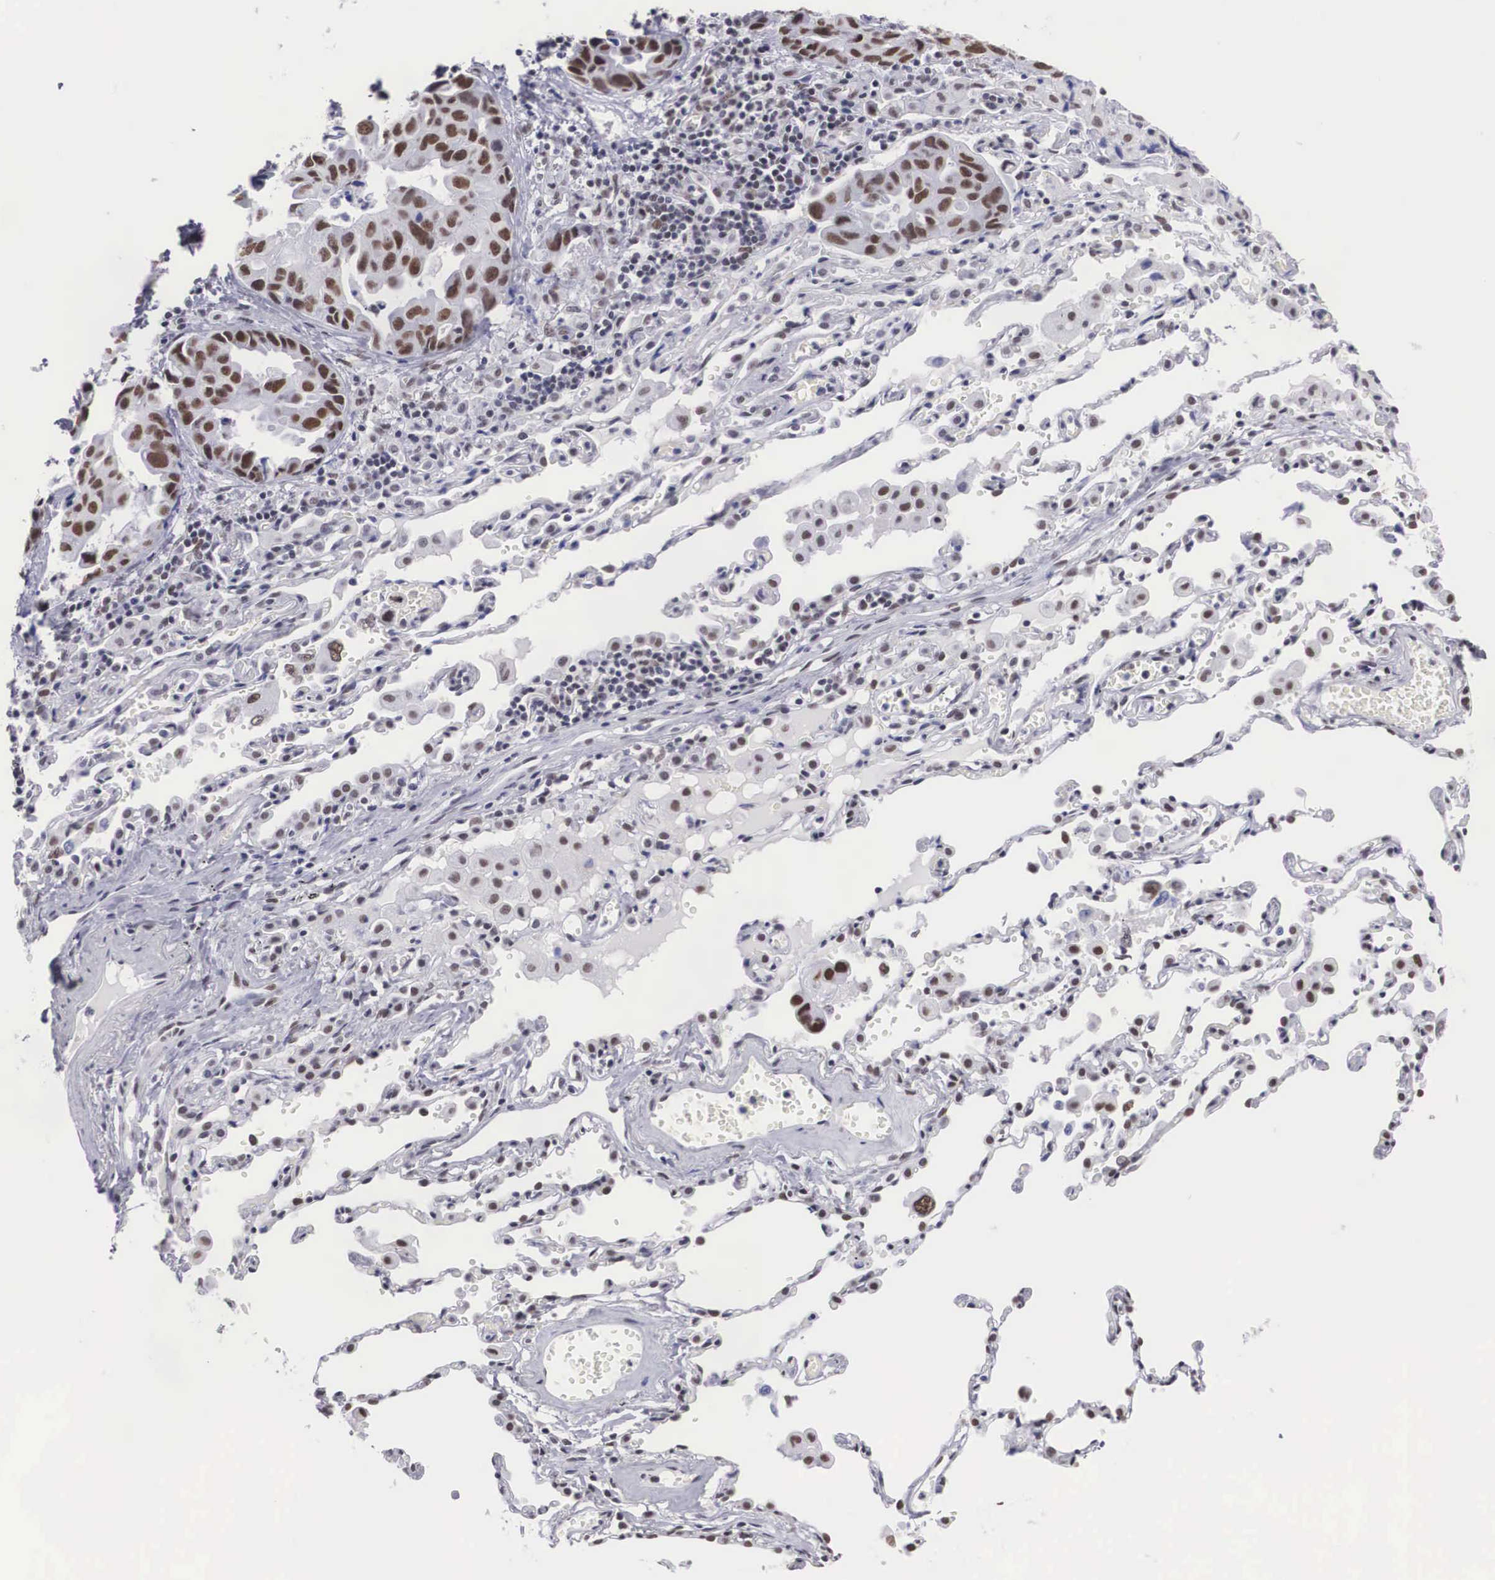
{"staining": {"intensity": "moderate", "quantity": ">75%", "location": "nuclear"}, "tissue": "lung cancer", "cell_type": "Tumor cells", "image_type": "cancer", "snomed": [{"axis": "morphology", "description": "Adenocarcinoma, NOS"}, {"axis": "topography", "description": "Lung"}], "caption": "Adenocarcinoma (lung) stained with a brown dye displays moderate nuclear positive staining in approximately >75% of tumor cells.", "gene": "CSTF2", "patient": {"sex": "male", "age": 64}}